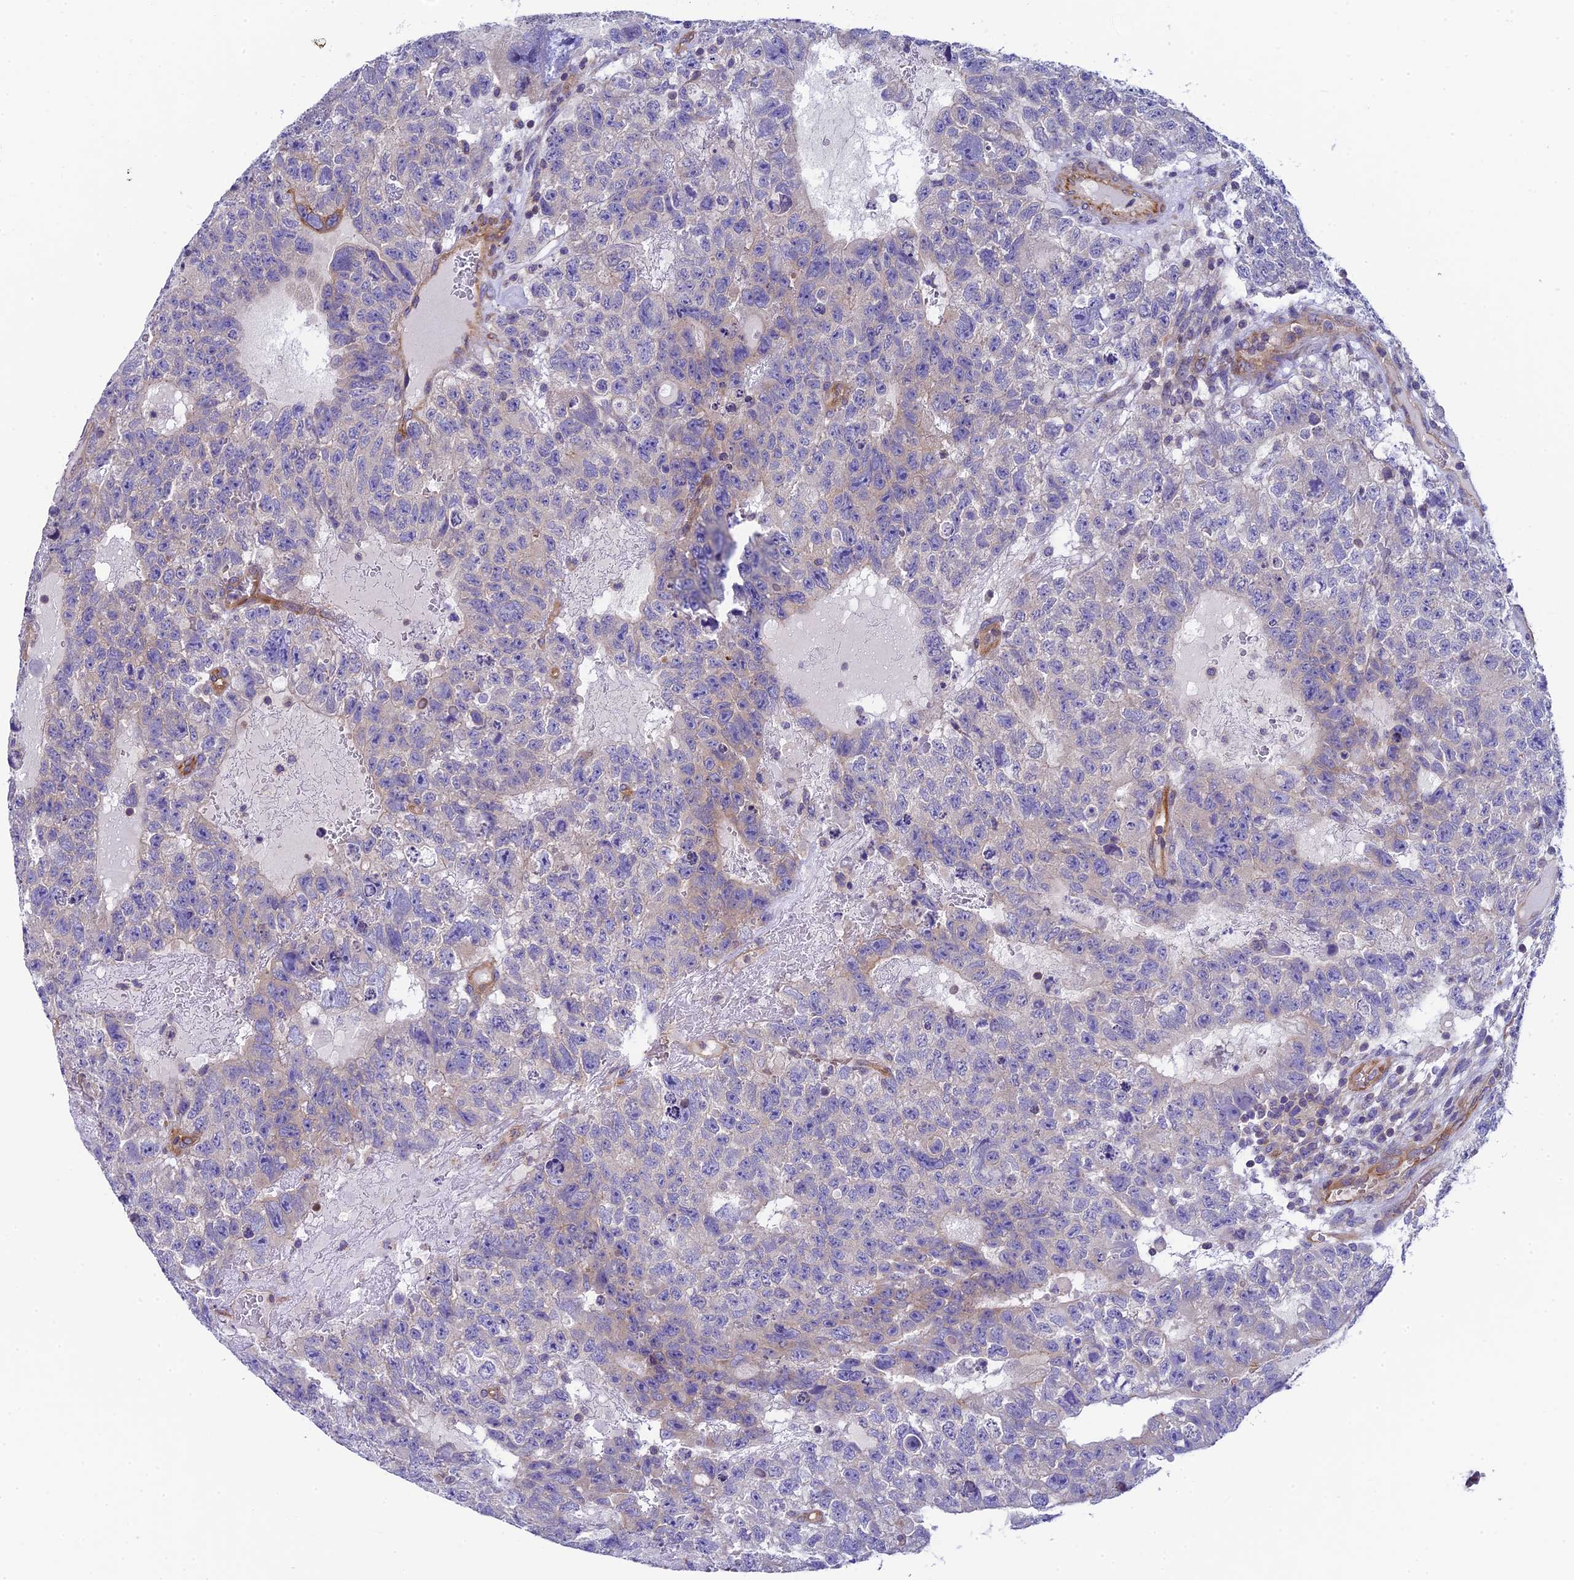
{"staining": {"intensity": "negative", "quantity": "none", "location": "none"}, "tissue": "testis cancer", "cell_type": "Tumor cells", "image_type": "cancer", "snomed": [{"axis": "morphology", "description": "Carcinoma, Embryonal, NOS"}, {"axis": "topography", "description": "Testis"}], "caption": "This image is of testis cancer stained with IHC to label a protein in brown with the nuclei are counter-stained blue. There is no positivity in tumor cells. Brightfield microscopy of immunohistochemistry (IHC) stained with DAB (brown) and hematoxylin (blue), captured at high magnification.", "gene": "PPFIA3", "patient": {"sex": "male", "age": 26}}